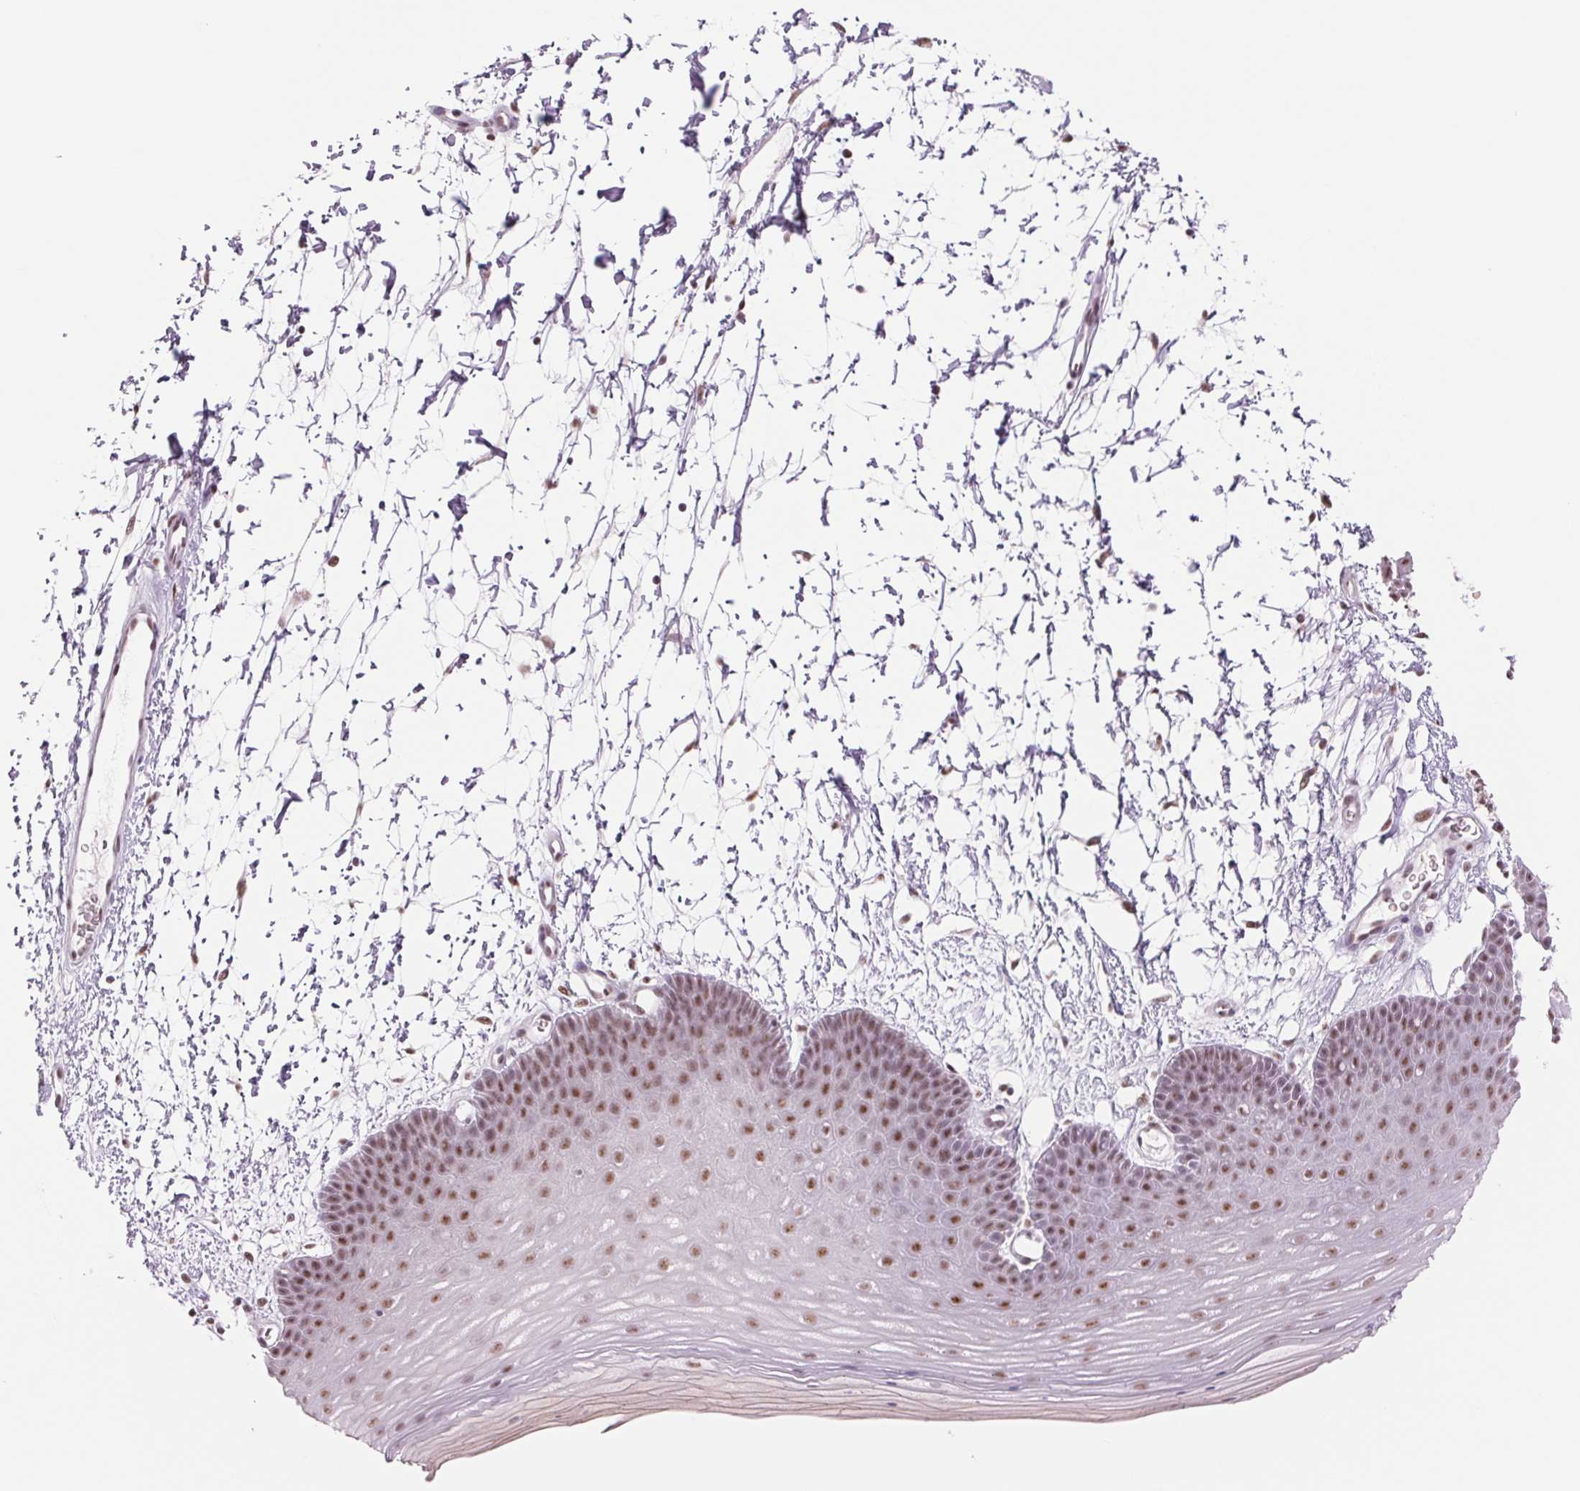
{"staining": {"intensity": "moderate", "quantity": ">75%", "location": "nuclear"}, "tissue": "skin", "cell_type": "Epidermal cells", "image_type": "normal", "snomed": [{"axis": "morphology", "description": "Normal tissue, NOS"}, {"axis": "topography", "description": "Anal"}], "caption": "Moderate nuclear staining is seen in approximately >75% of epidermal cells in benign skin. (DAB (3,3'-diaminobenzidine) = brown stain, brightfield microscopy at high magnification).", "gene": "ZC3H14", "patient": {"sex": "male", "age": 53}}